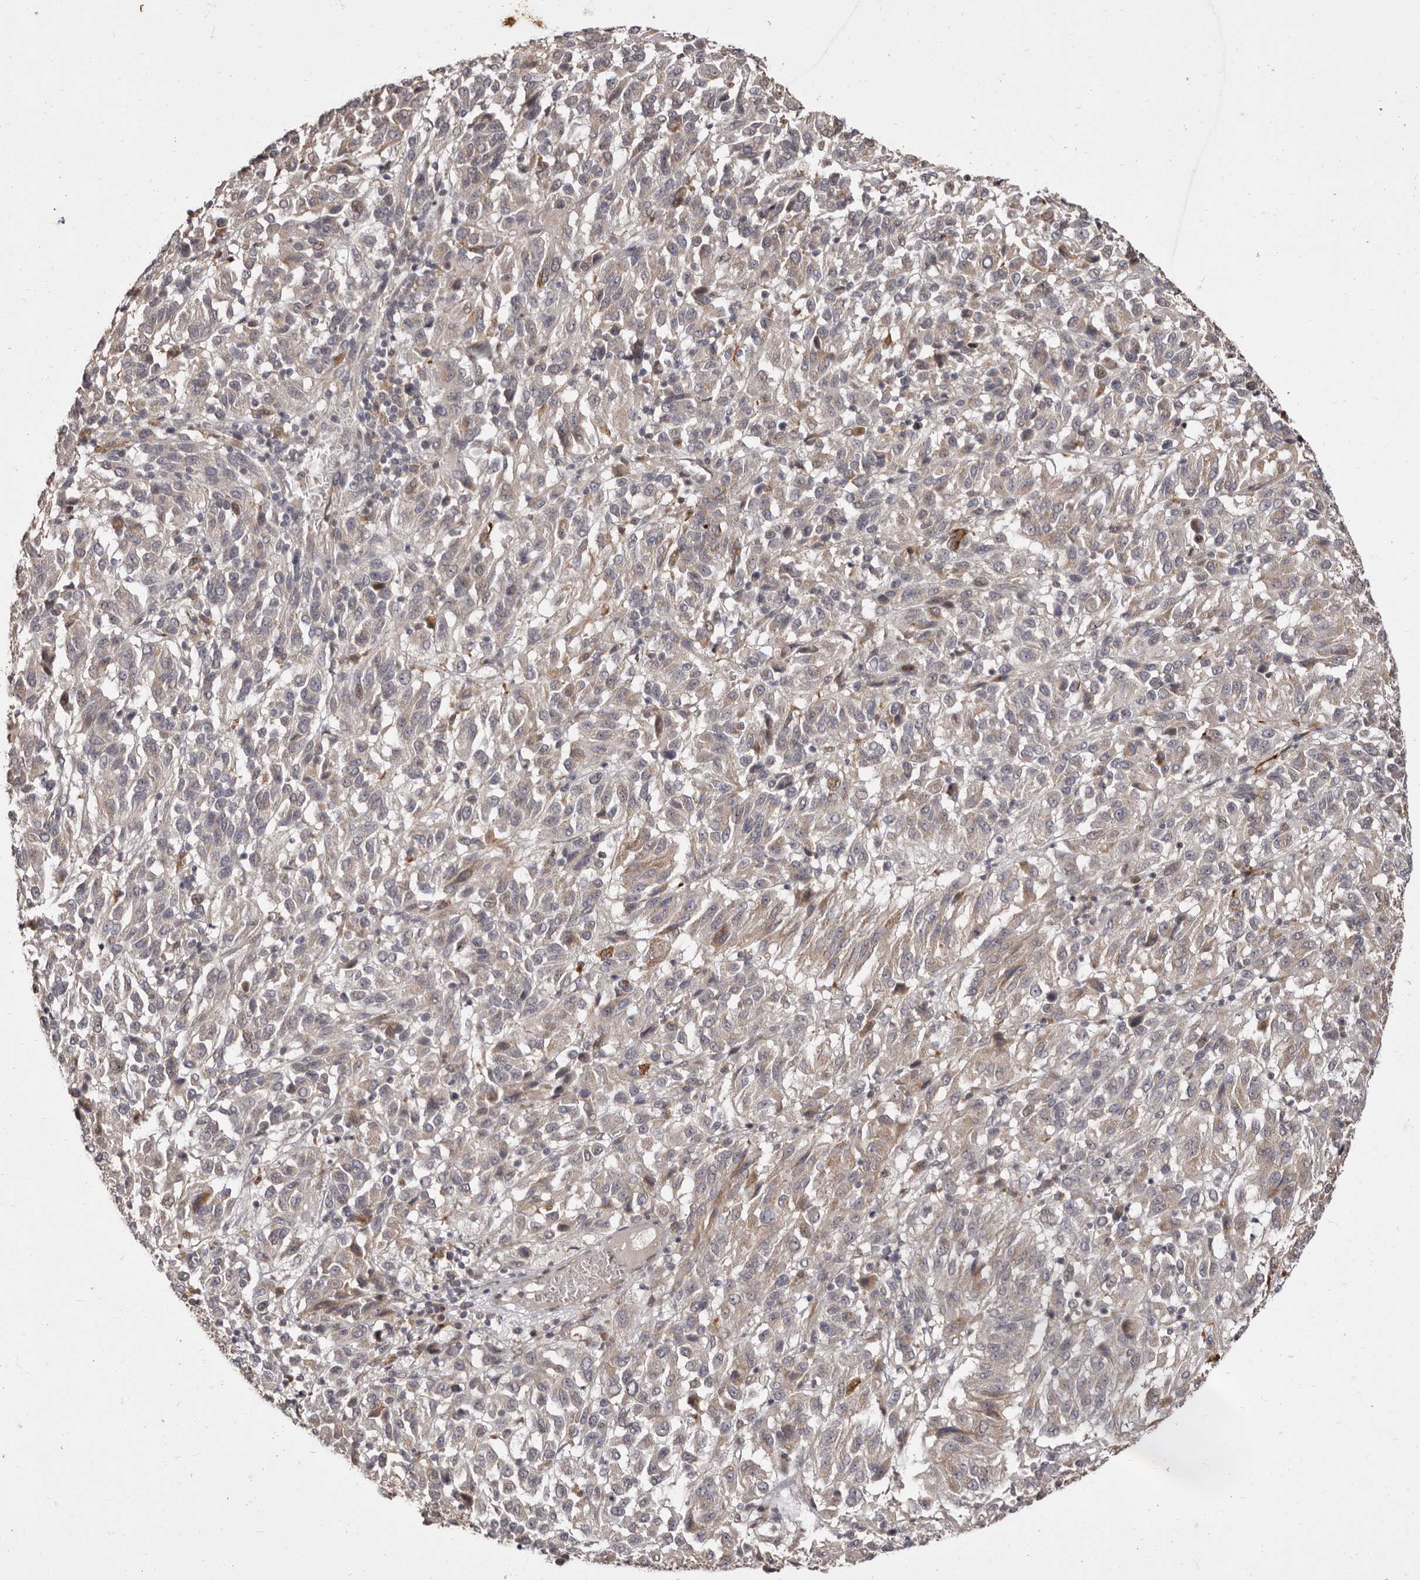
{"staining": {"intensity": "weak", "quantity": "<25%", "location": "cytoplasmic/membranous"}, "tissue": "melanoma", "cell_type": "Tumor cells", "image_type": "cancer", "snomed": [{"axis": "morphology", "description": "Malignant melanoma, Metastatic site"}, {"axis": "topography", "description": "Lung"}], "caption": "Melanoma was stained to show a protein in brown. There is no significant expression in tumor cells.", "gene": "ZNF326", "patient": {"sex": "male", "age": 64}}